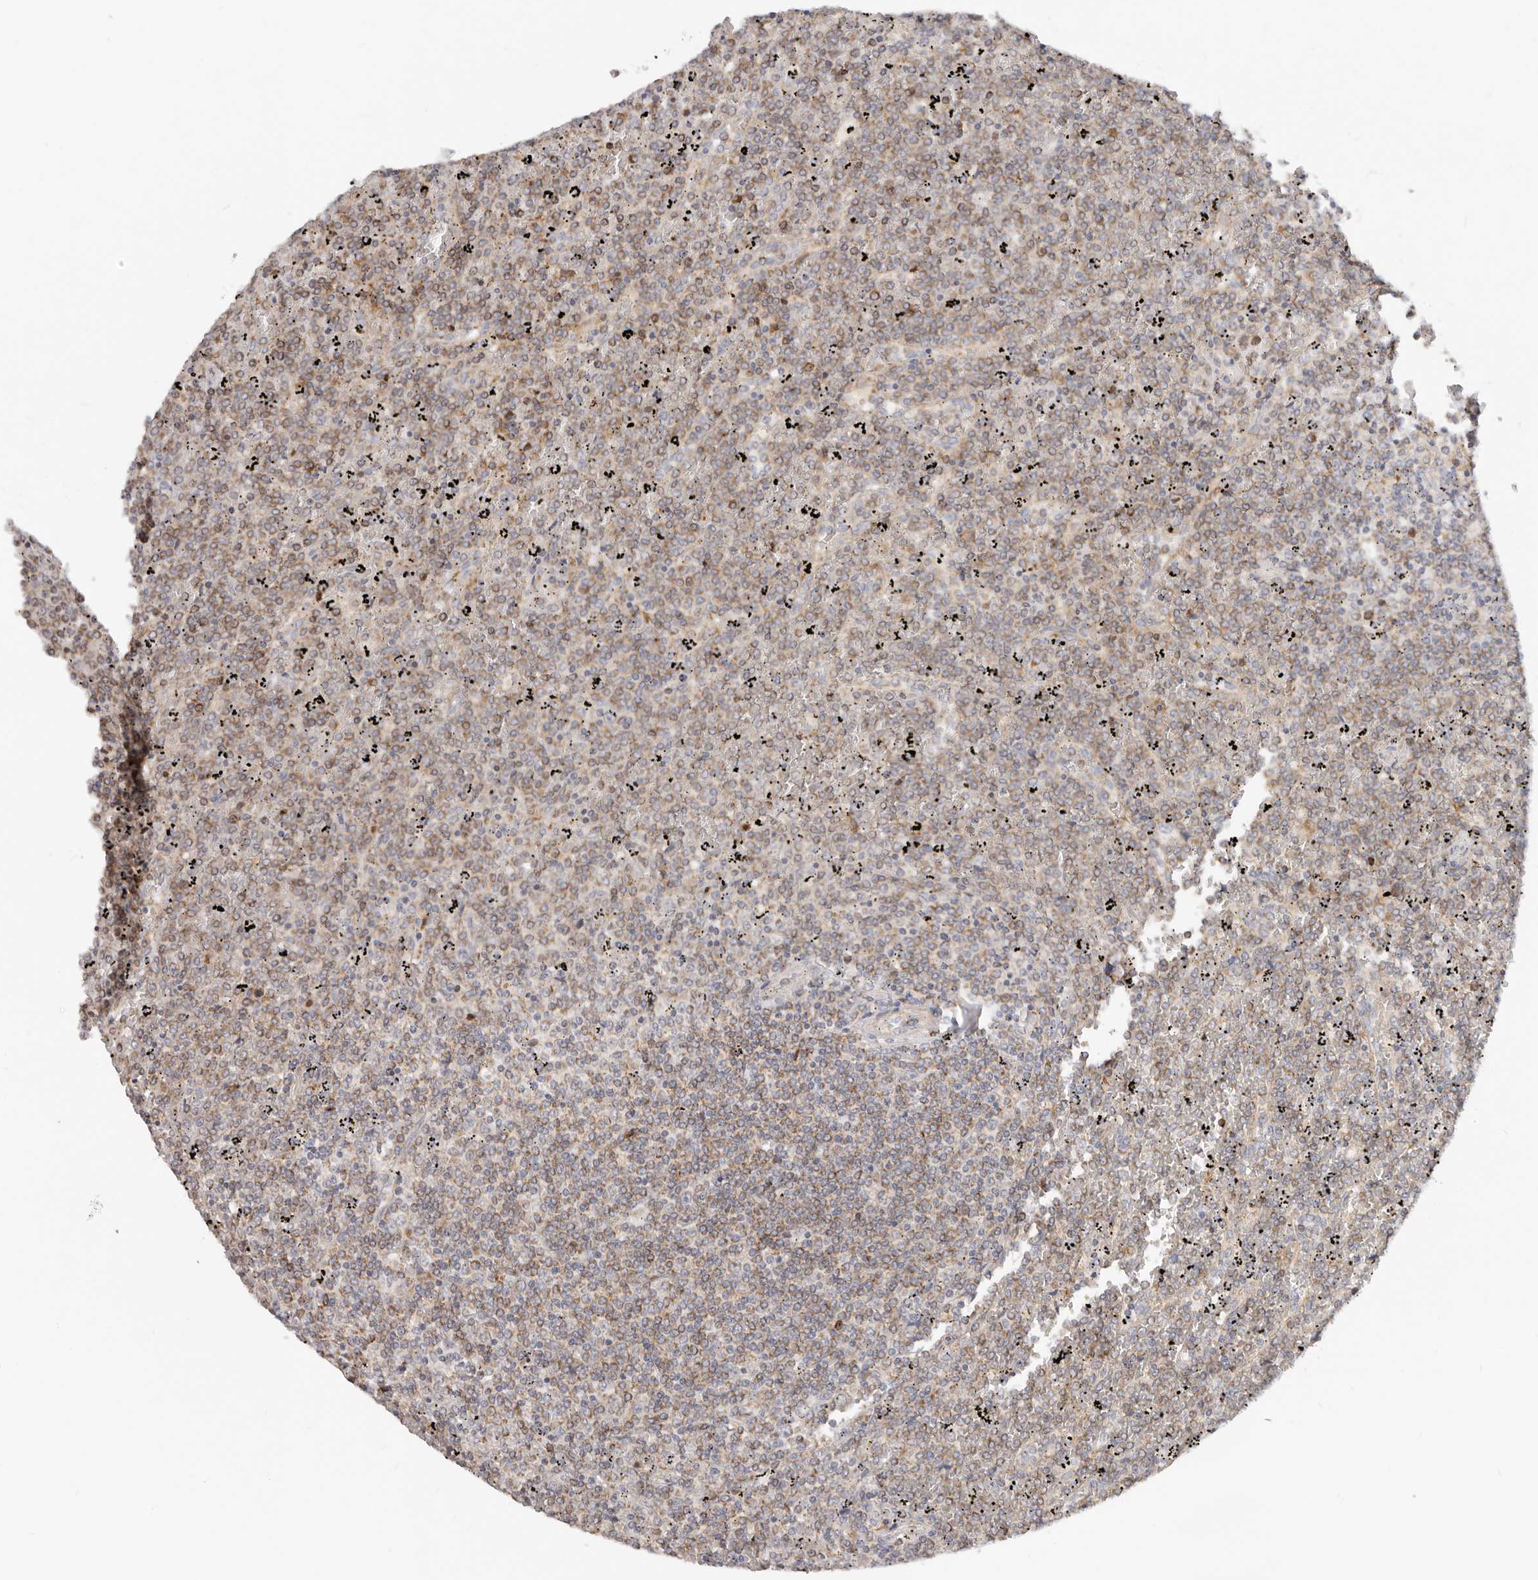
{"staining": {"intensity": "moderate", "quantity": ">75%", "location": "cytoplasmic/membranous"}, "tissue": "lymphoma", "cell_type": "Tumor cells", "image_type": "cancer", "snomed": [{"axis": "morphology", "description": "Malignant lymphoma, non-Hodgkin's type, Low grade"}, {"axis": "topography", "description": "Spleen"}], "caption": "Human lymphoma stained for a protein (brown) displays moderate cytoplasmic/membranous positive expression in approximately >75% of tumor cells.", "gene": "TFB2M", "patient": {"sex": "female", "age": 19}}